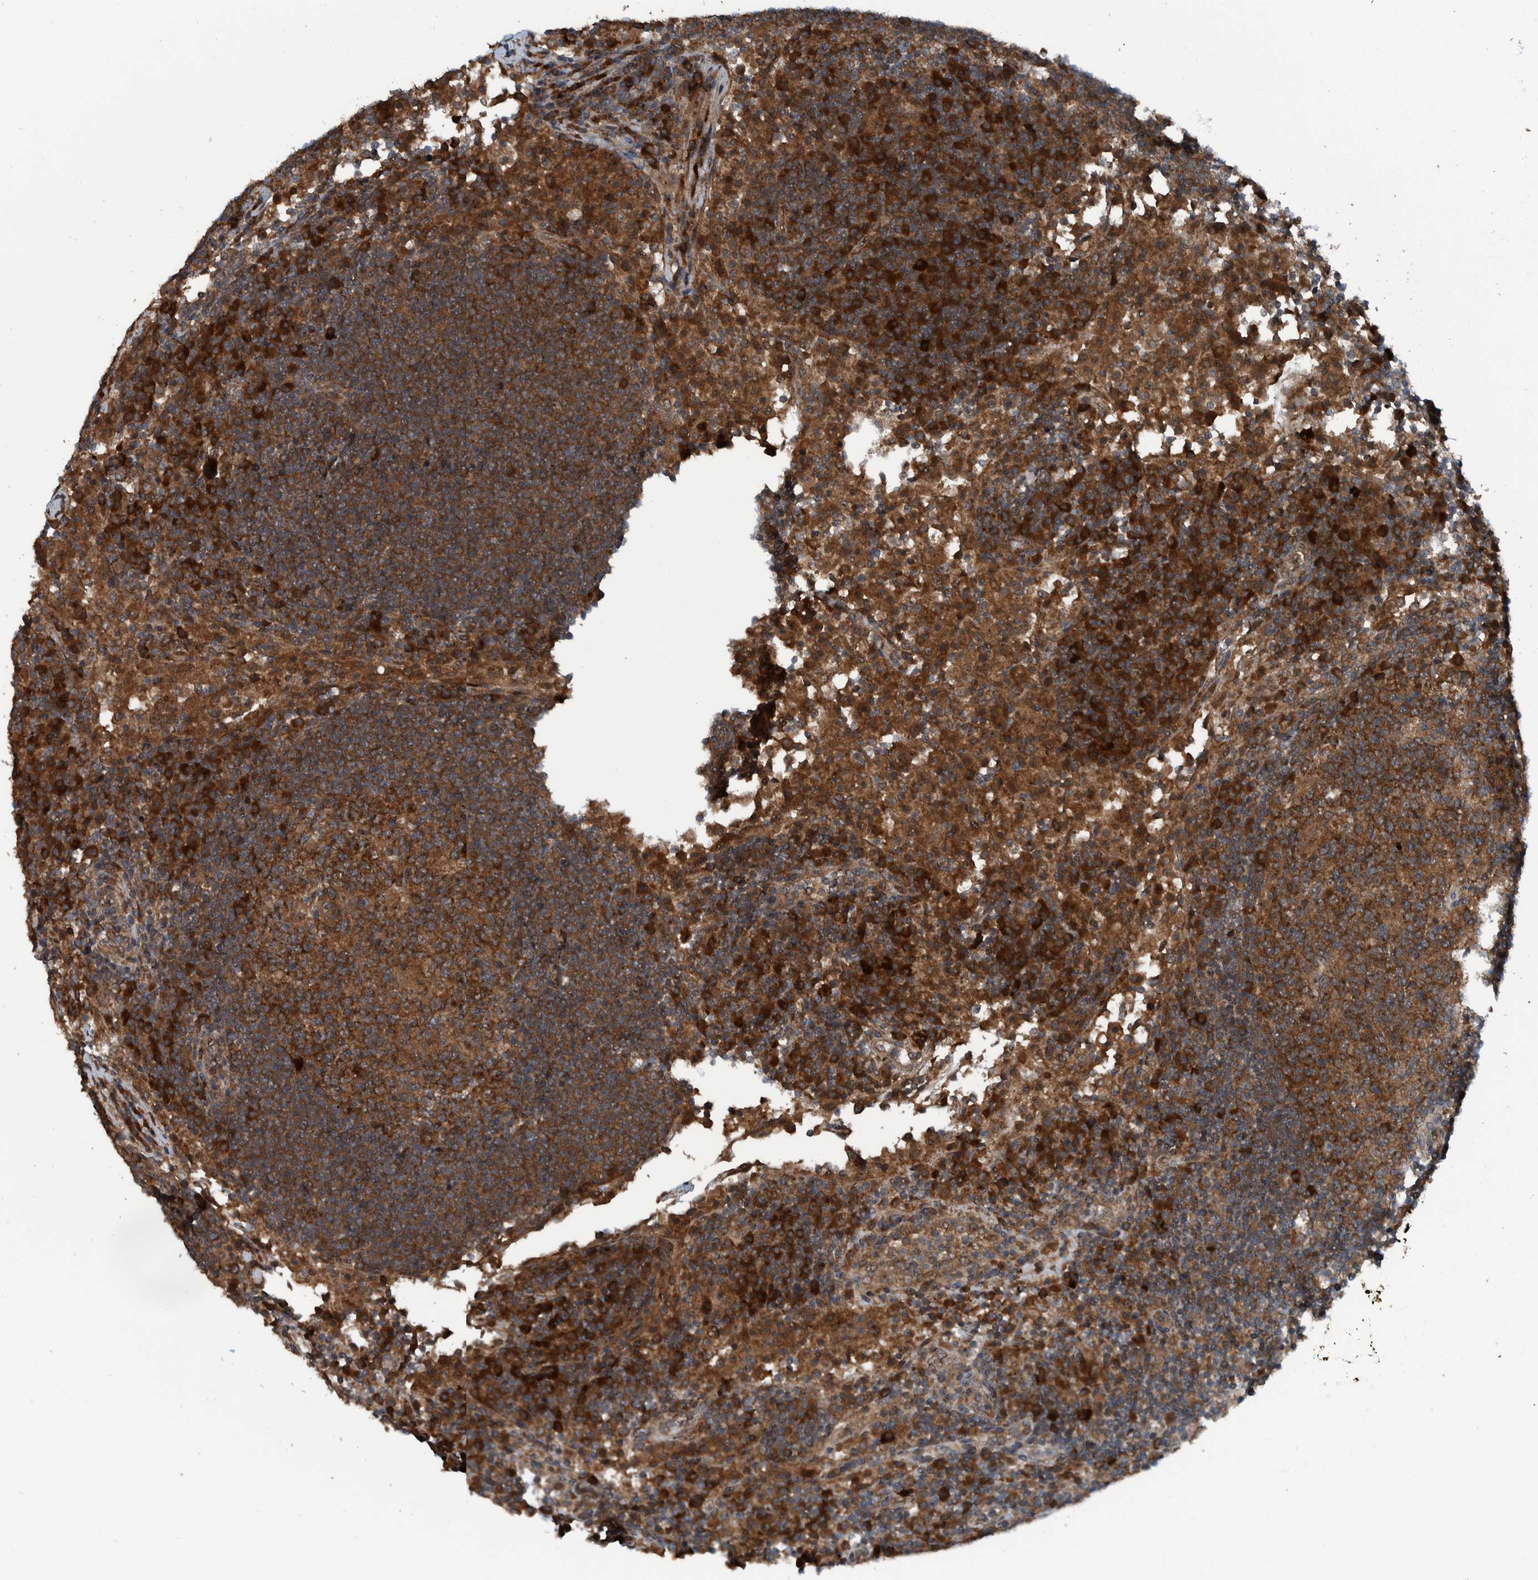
{"staining": {"intensity": "moderate", "quantity": ">75%", "location": "cytoplasmic/membranous"}, "tissue": "lymph node", "cell_type": "Germinal center cells", "image_type": "normal", "snomed": [{"axis": "morphology", "description": "Normal tissue, NOS"}, {"axis": "topography", "description": "Lymph node"}], "caption": "Unremarkable lymph node reveals moderate cytoplasmic/membranous expression in approximately >75% of germinal center cells, visualized by immunohistochemistry. (IHC, brightfield microscopy, high magnification).", "gene": "CUEDC1", "patient": {"sex": "female", "age": 53}}